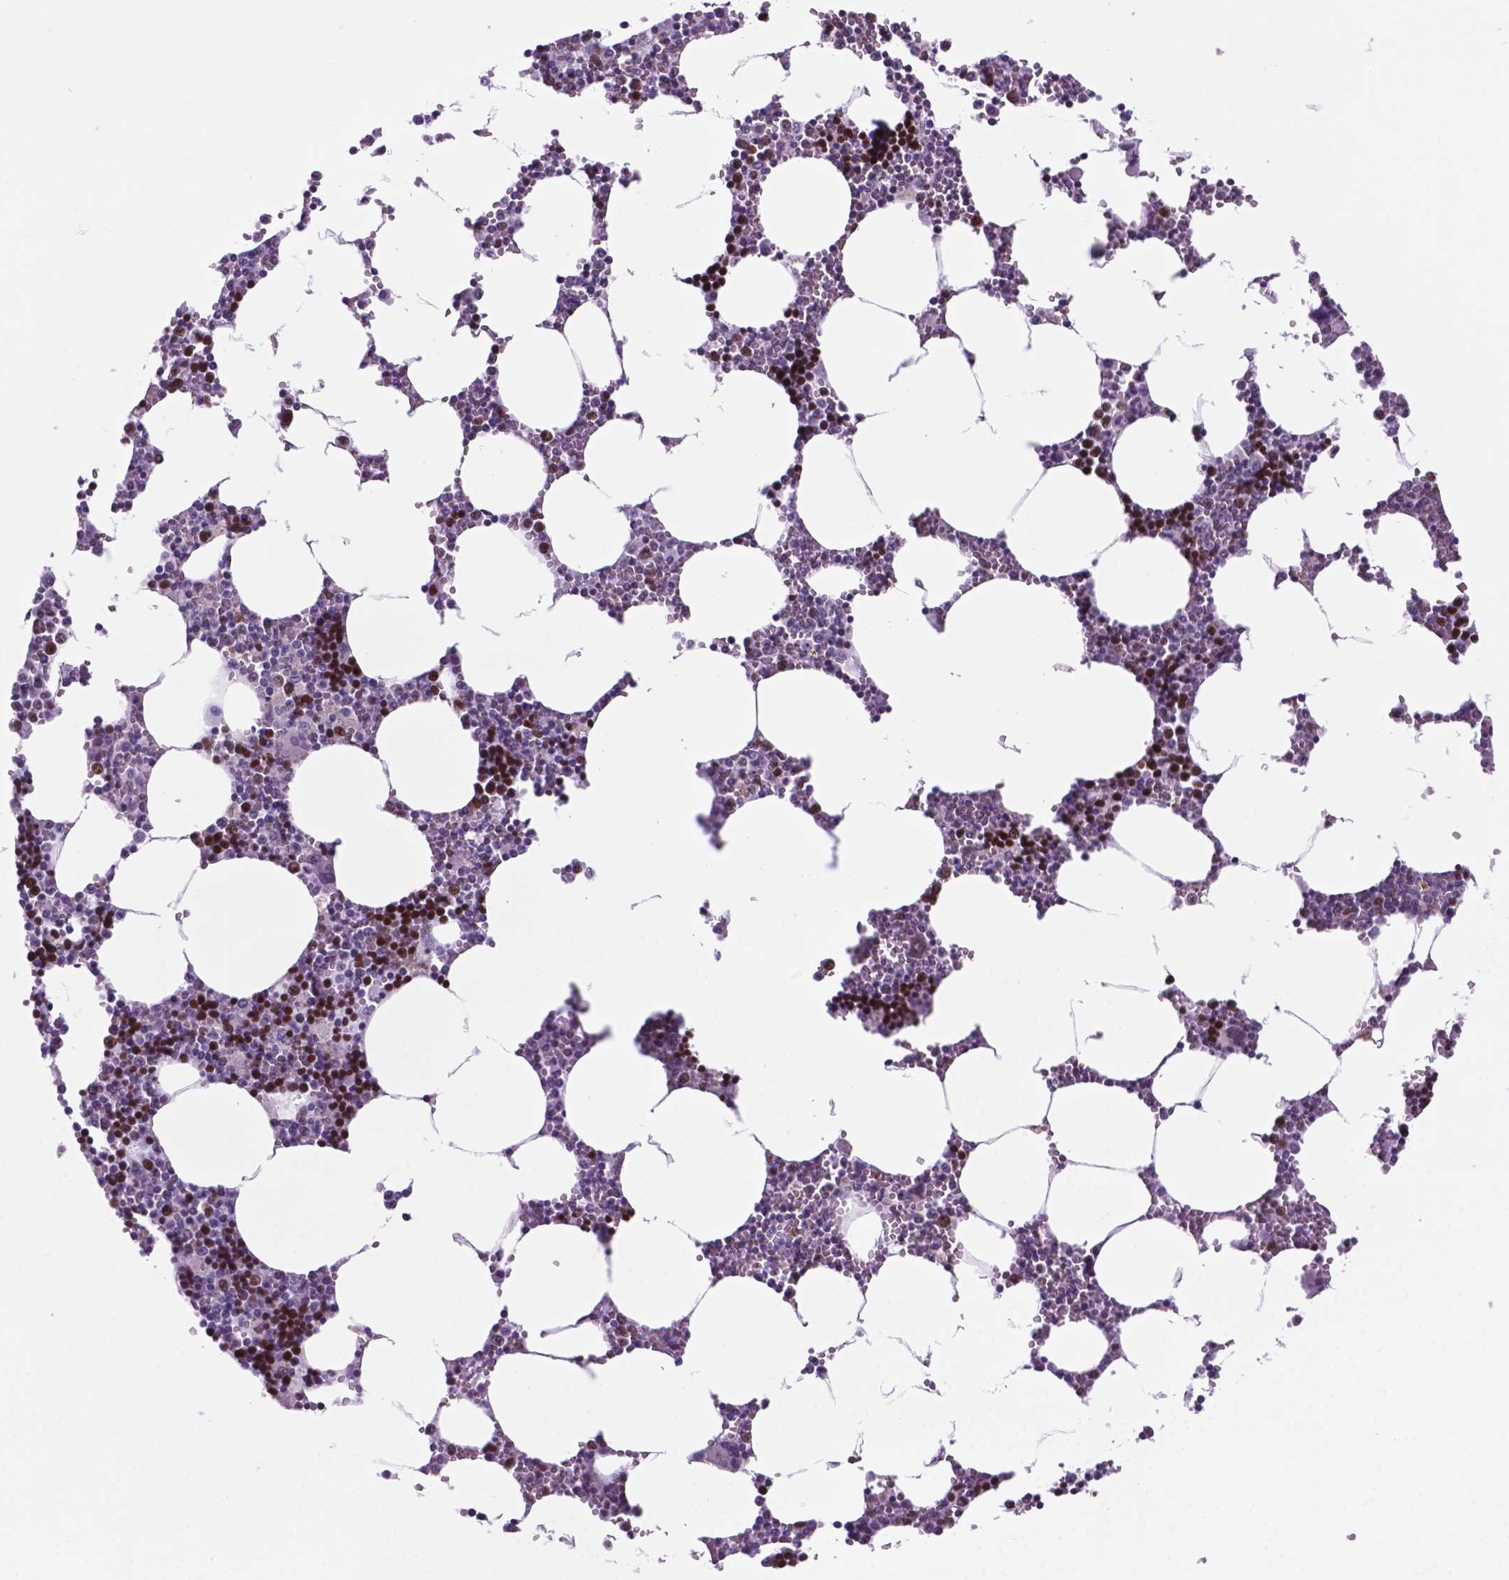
{"staining": {"intensity": "strong", "quantity": "<25%", "location": "nuclear"}, "tissue": "bone marrow", "cell_type": "Hematopoietic cells", "image_type": "normal", "snomed": [{"axis": "morphology", "description": "Normal tissue, NOS"}, {"axis": "topography", "description": "Bone marrow"}], "caption": "Human bone marrow stained for a protein (brown) demonstrates strong nuclear positive positivity in about <25% of hematopoietic cells.", "gene": "NCAPH2", "patient": {"sex": "male", "age": 54}}